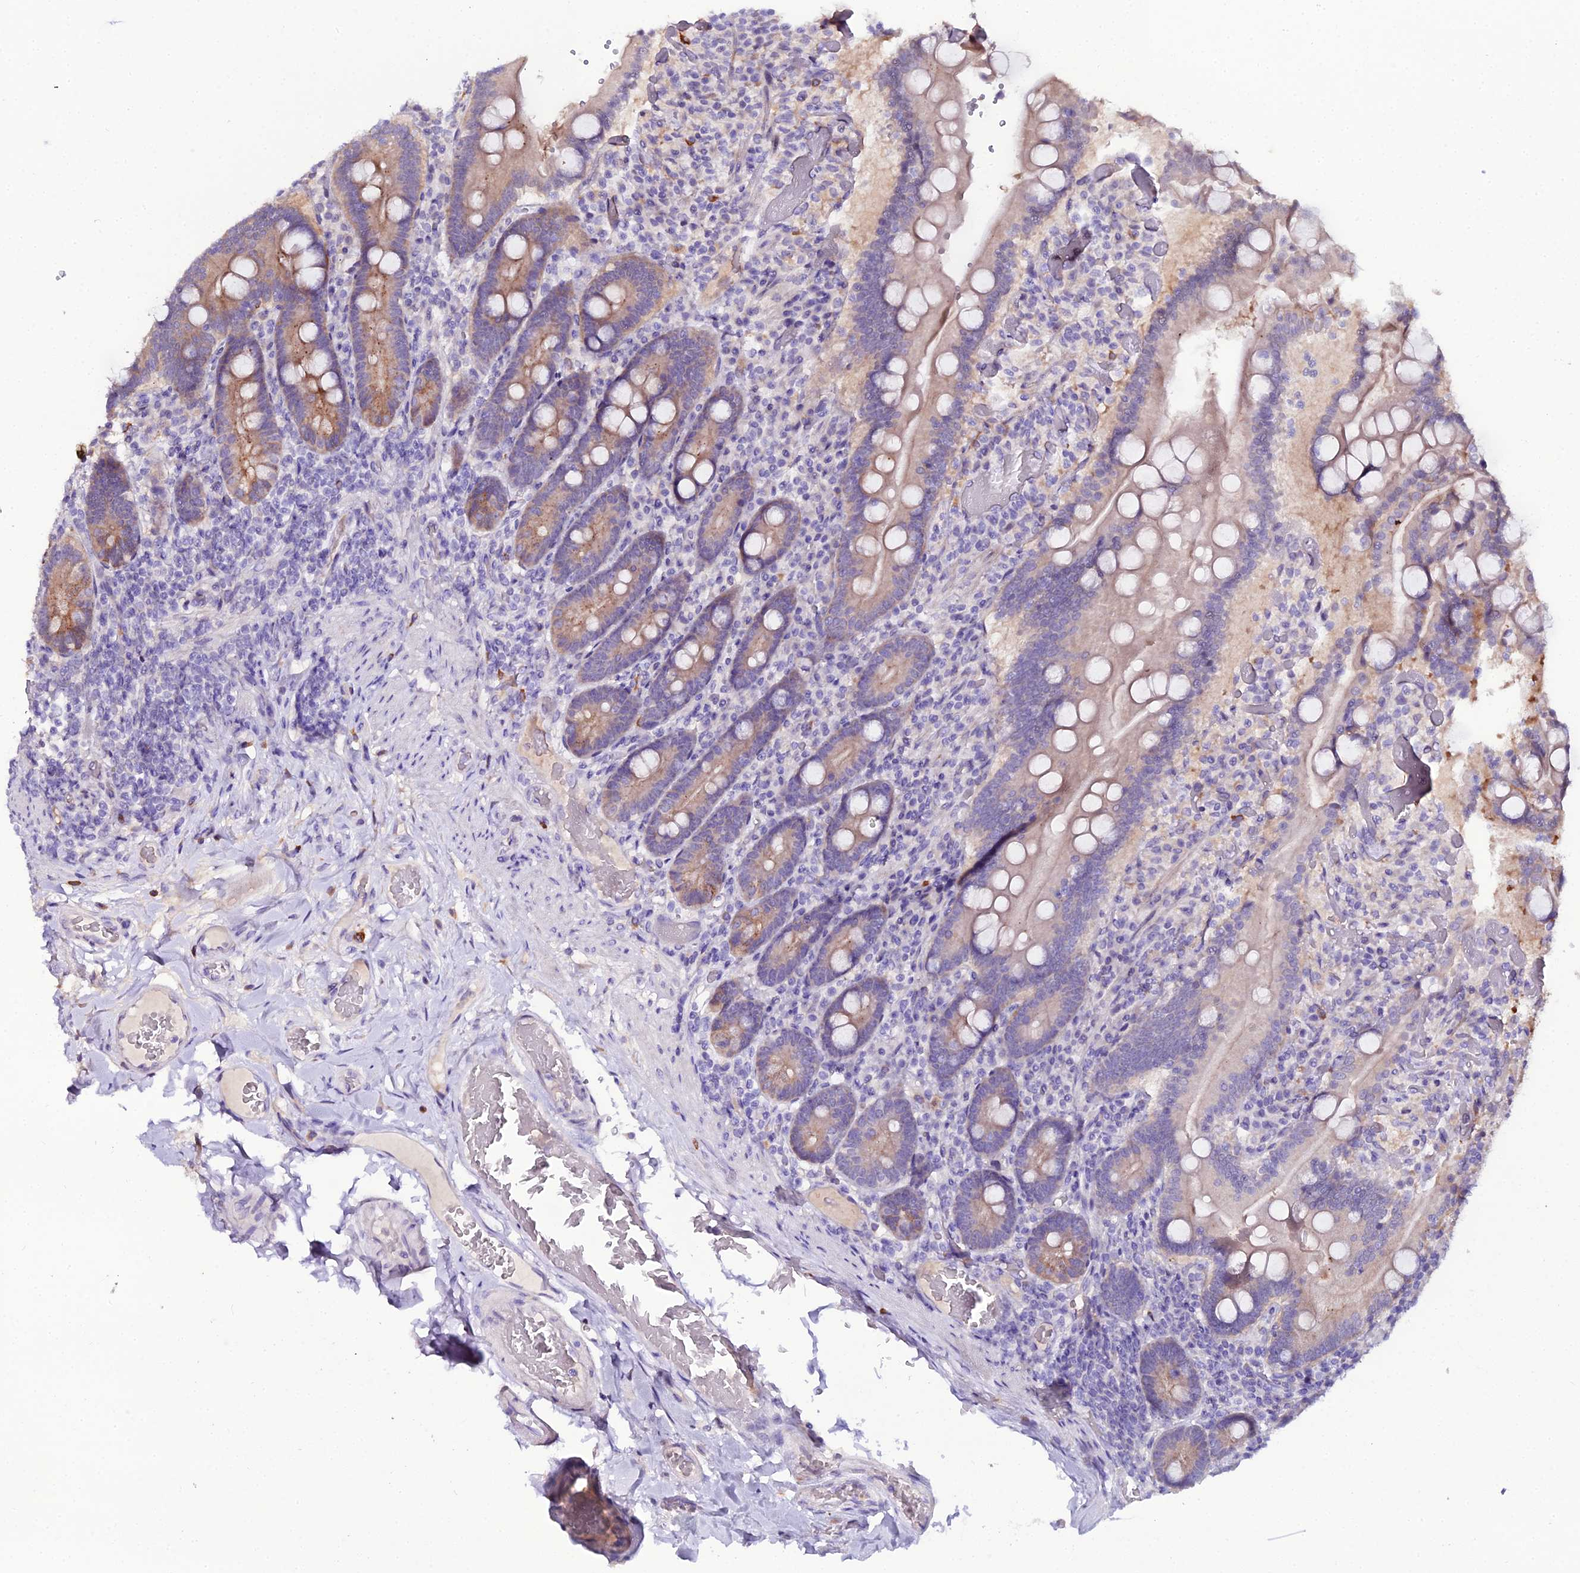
{"staining": {"intensity": "moderate", "quantity": "25%-75%", "location": "cytoplasmic/membranous"}, "tissue": "duodenum", "cell_type": "Glandular cells", "image_type": "normal", "snomed": [{"axis": "morphology", "description": "Normal tissue, NOS"}, {"axis": "topography", "description": "Duodenum"}], "caption": "The micrograph displays immunohistochemical staining of normal duodenum. There is moderate cytoplasmic/membranous expression is identified in approximately 25%-75% of glandular cells.", "gene": "MB21D2", "patient": {"sex": "female", "age": 62}}